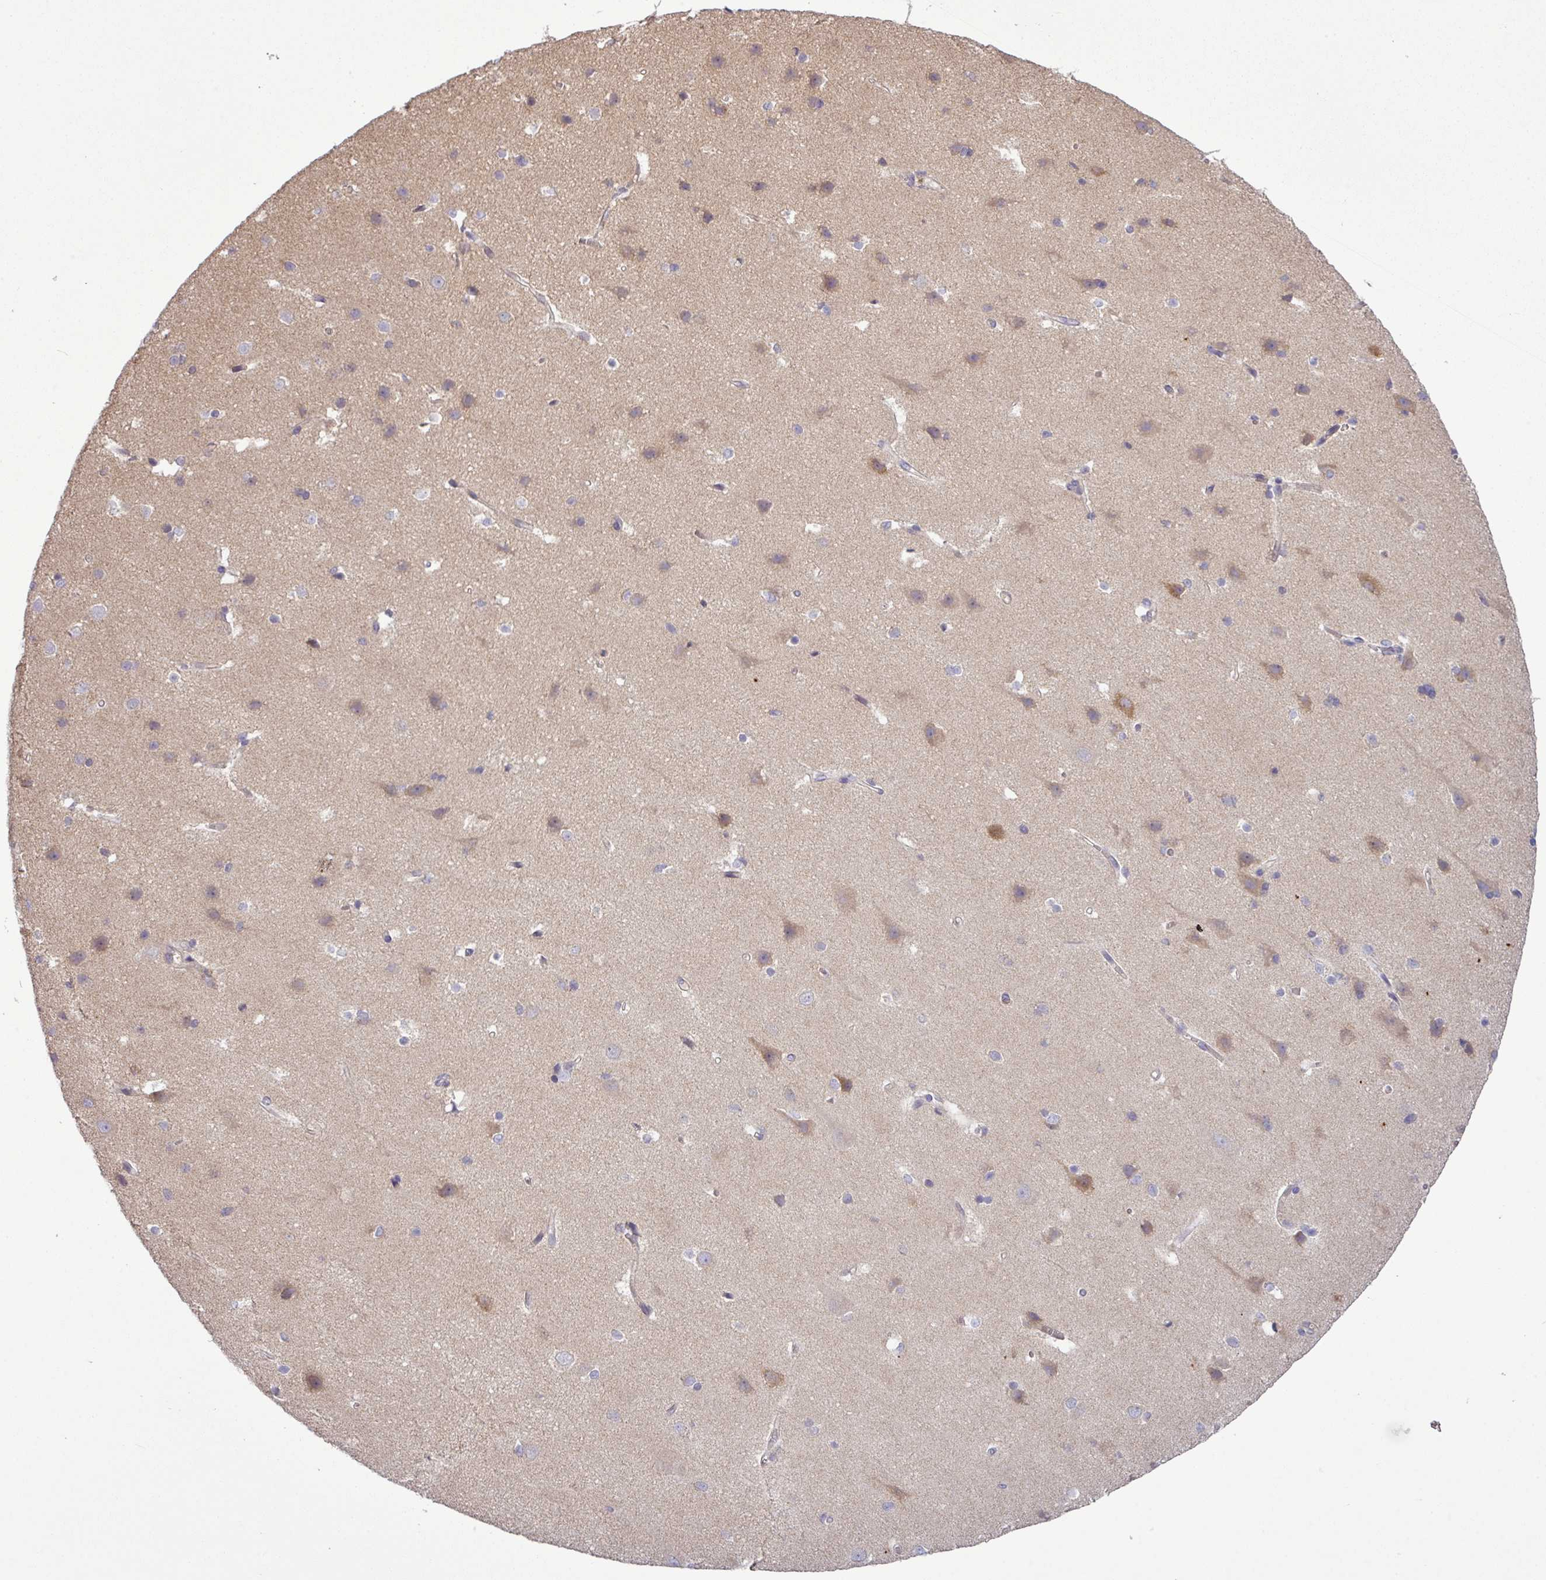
{"staining": {"intensity": "negative", "quantity": "none", "location": "none"}, "tissue": "cerebral cortex", "cell_type": "Endothelial cells", "image_type": "normal", "snomed": [{"axis": "morphology", "description": "Normal tissue, NOS"}, {"axis": "topography", "description": "Cerebral cortex"}], "caption": "Endothelial cells are negative for protein expression in benign human cerebral cortex. (DAB (3,3'-diaminobenzidine) immunohistochemistry (IHC), high magnification).", "gene": "TMEM62", "patient": {"sex": "male", "age": 37}}